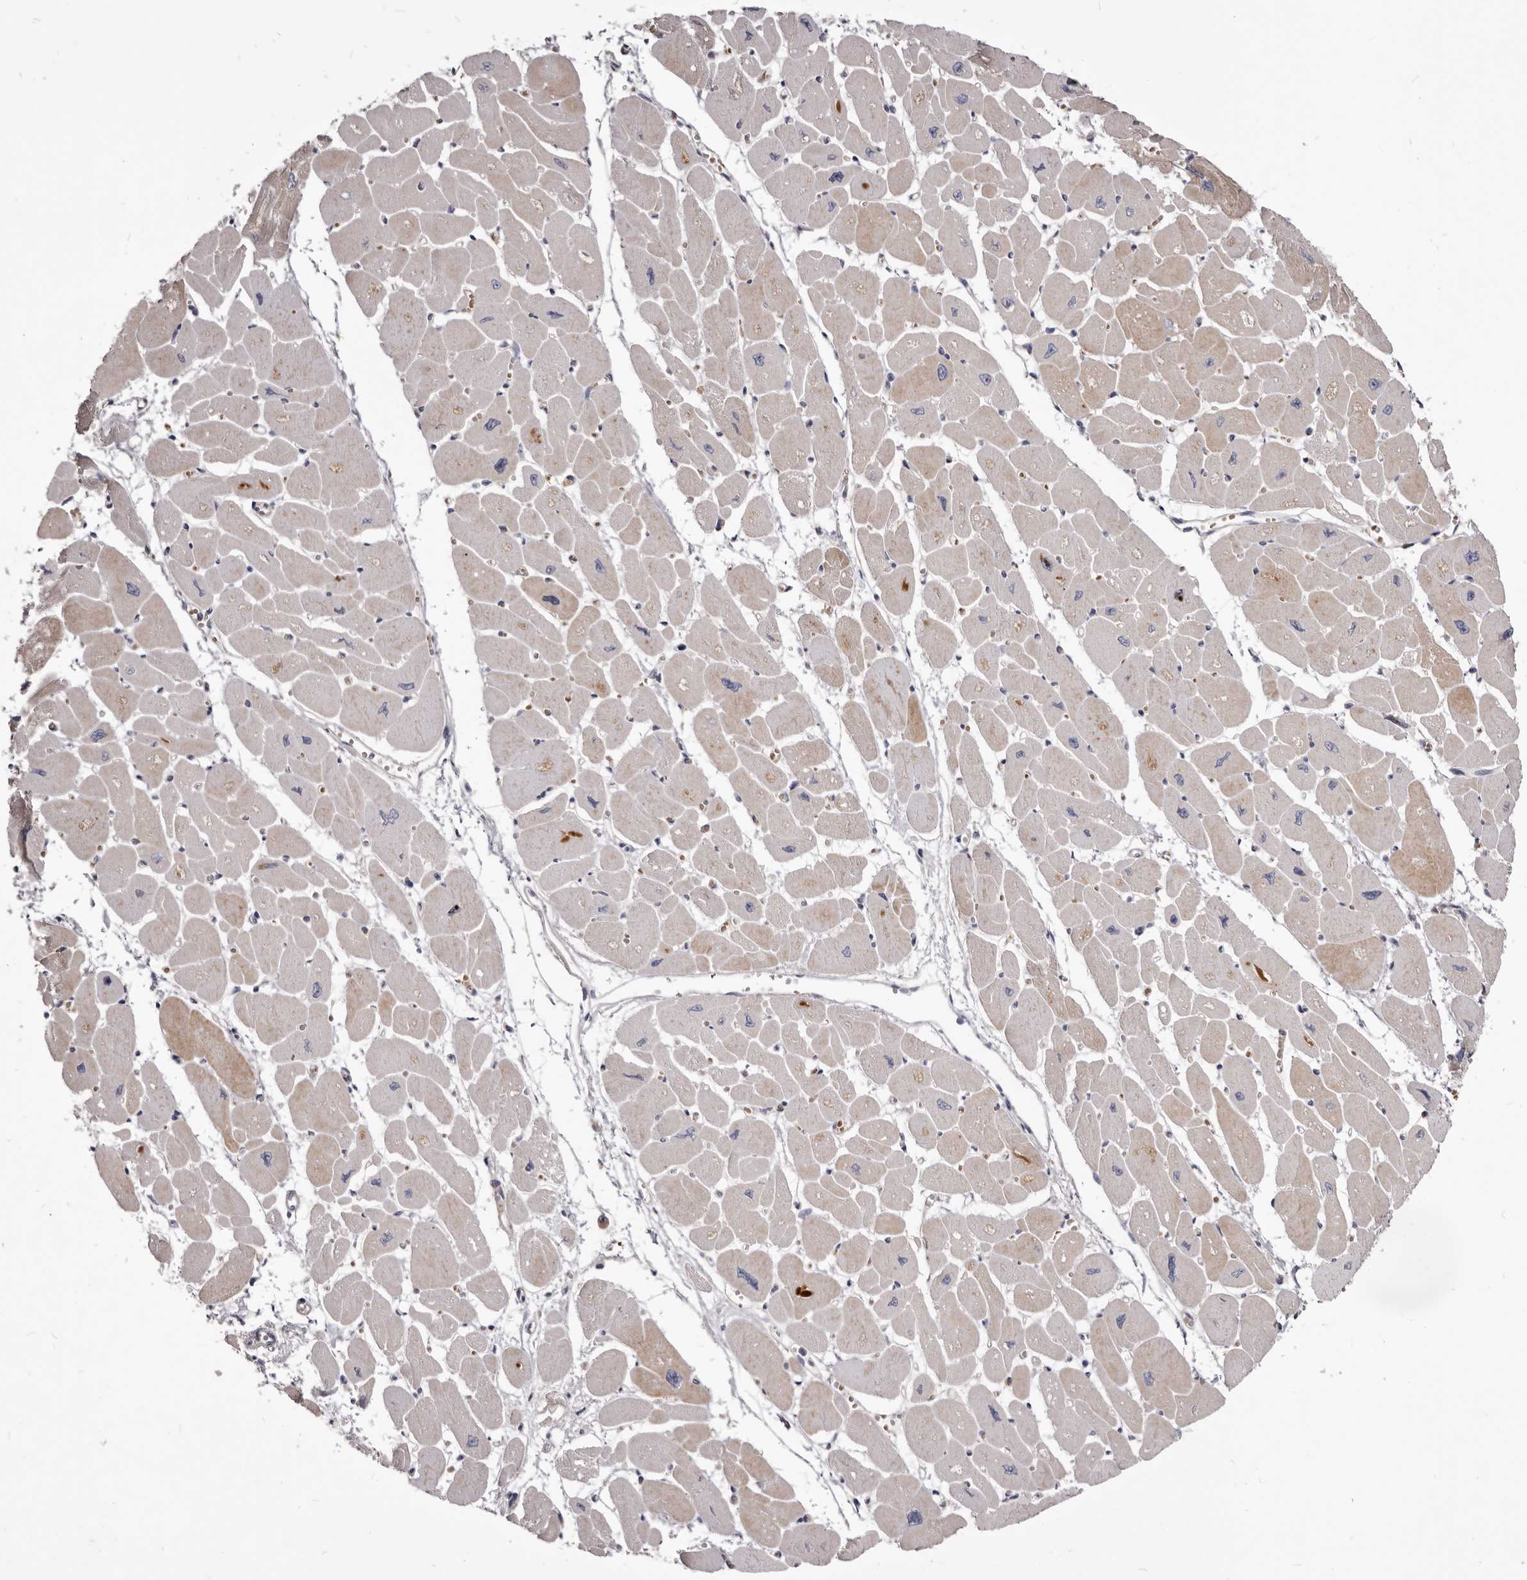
{"staining": {"intensity": "weak", "quantity": "<25%", "location": "cytoplasmic/membranous"}, "tissue": "heart muscle", "cell_type": "Cardiomyocytes", "image_type": "normal", "snomed": [{"axis": "morphology", "description": "Normal tissue, NOS"}, {"axis": "topography", "description": "Heart"}], "caption": "Heart muscle stained for a protein using immunohistochemistry (IHC) displays no positivity cardiomyocytes.", "gene": "FAS", "patient": {"sex": "female", "age": 54}}